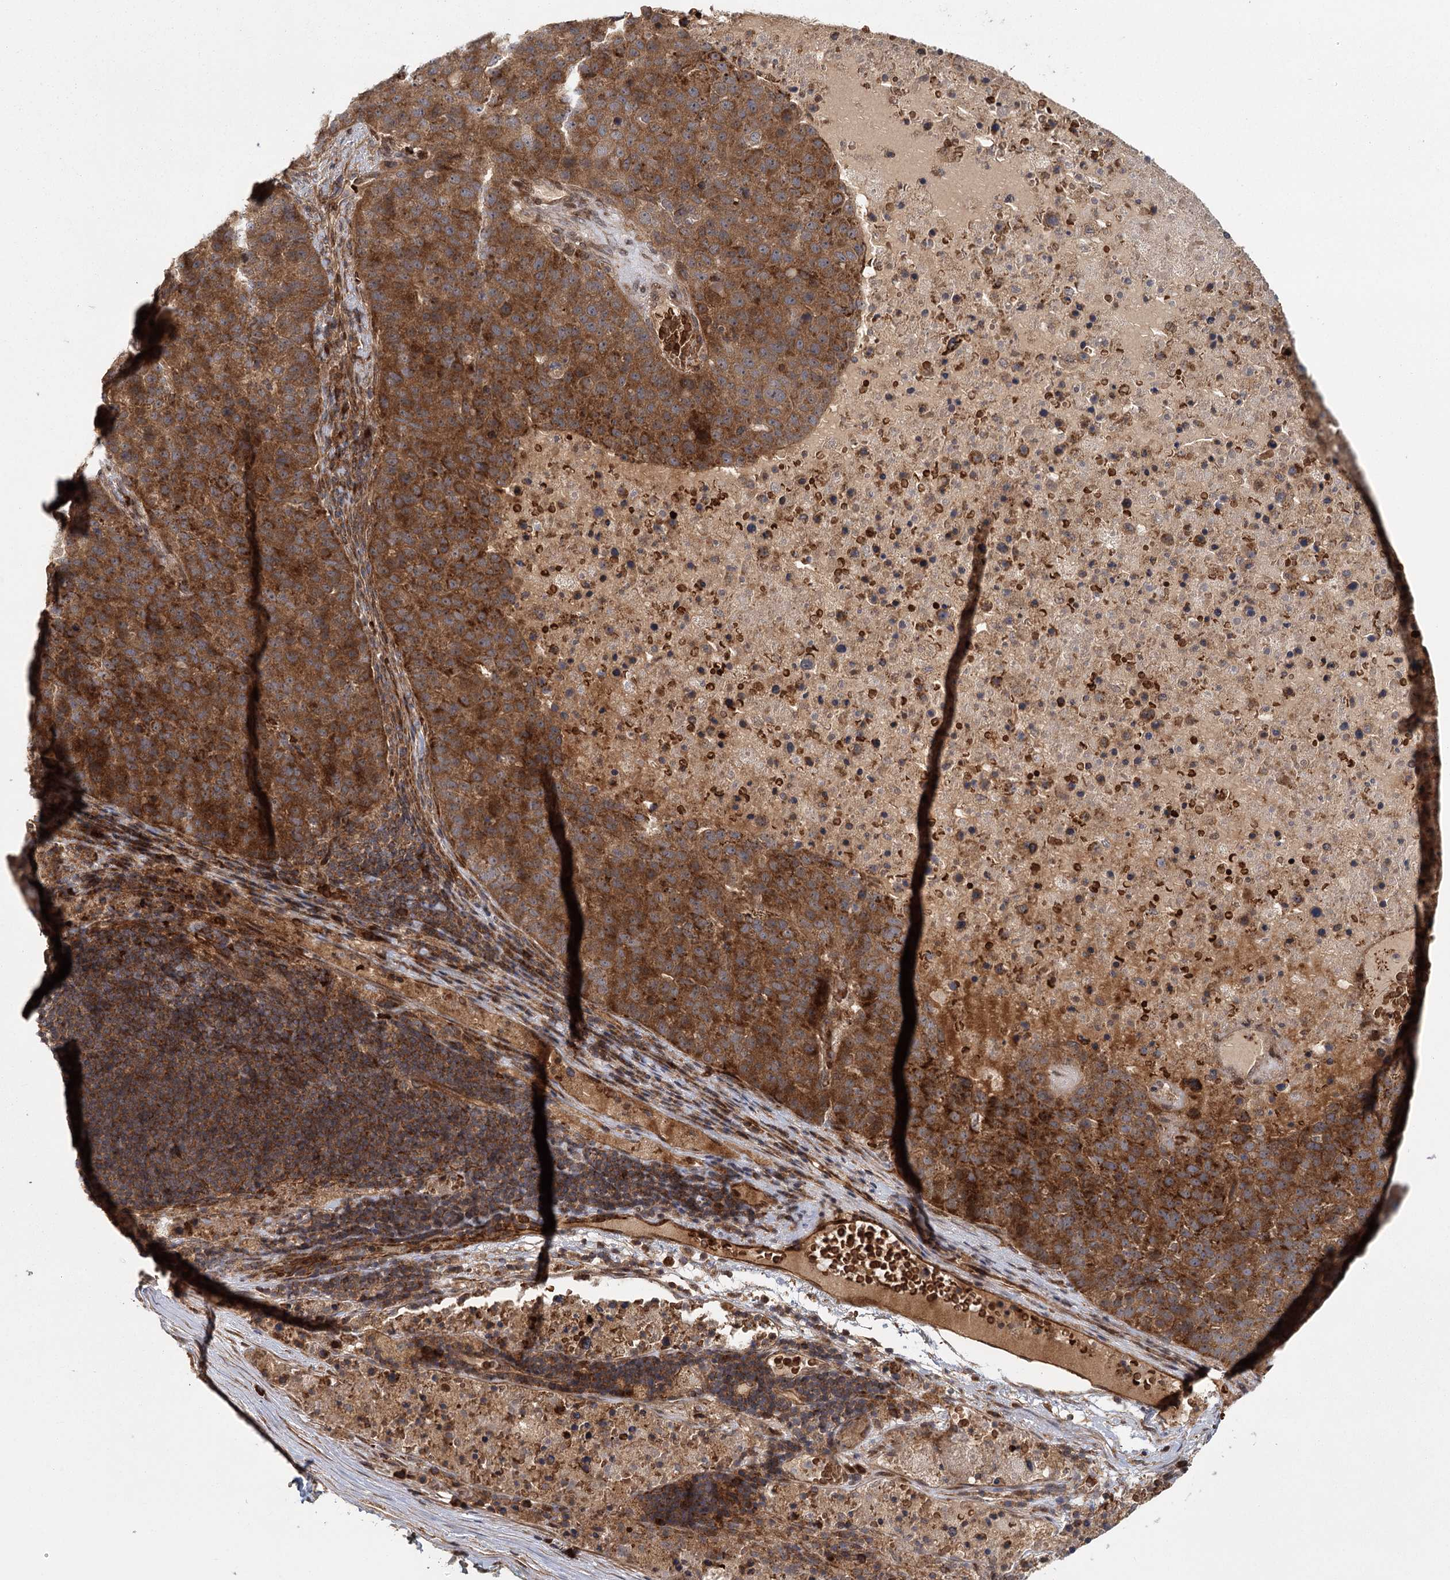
{"staining": {"intensity": "moderate", "quantity": ">75%", "location": "cytoplasmic/membranous"}, "tissue": "pancreatic cancer", "cell_type": "Tumor cells", "image_type": "cancer", "snomed": [{"axis": "morphology", "description": "Adenocarcinoma, NOS"}, {"axis": "topography", "description": "Pancreas"}], "caption": "Moderate cytoplasmic/membranous positivity is appreciated in about >75% of tumor cells in pancreatic cancer.", "gene": "RAPGEF6", "patient": {"sex": "female", "age": 61}}